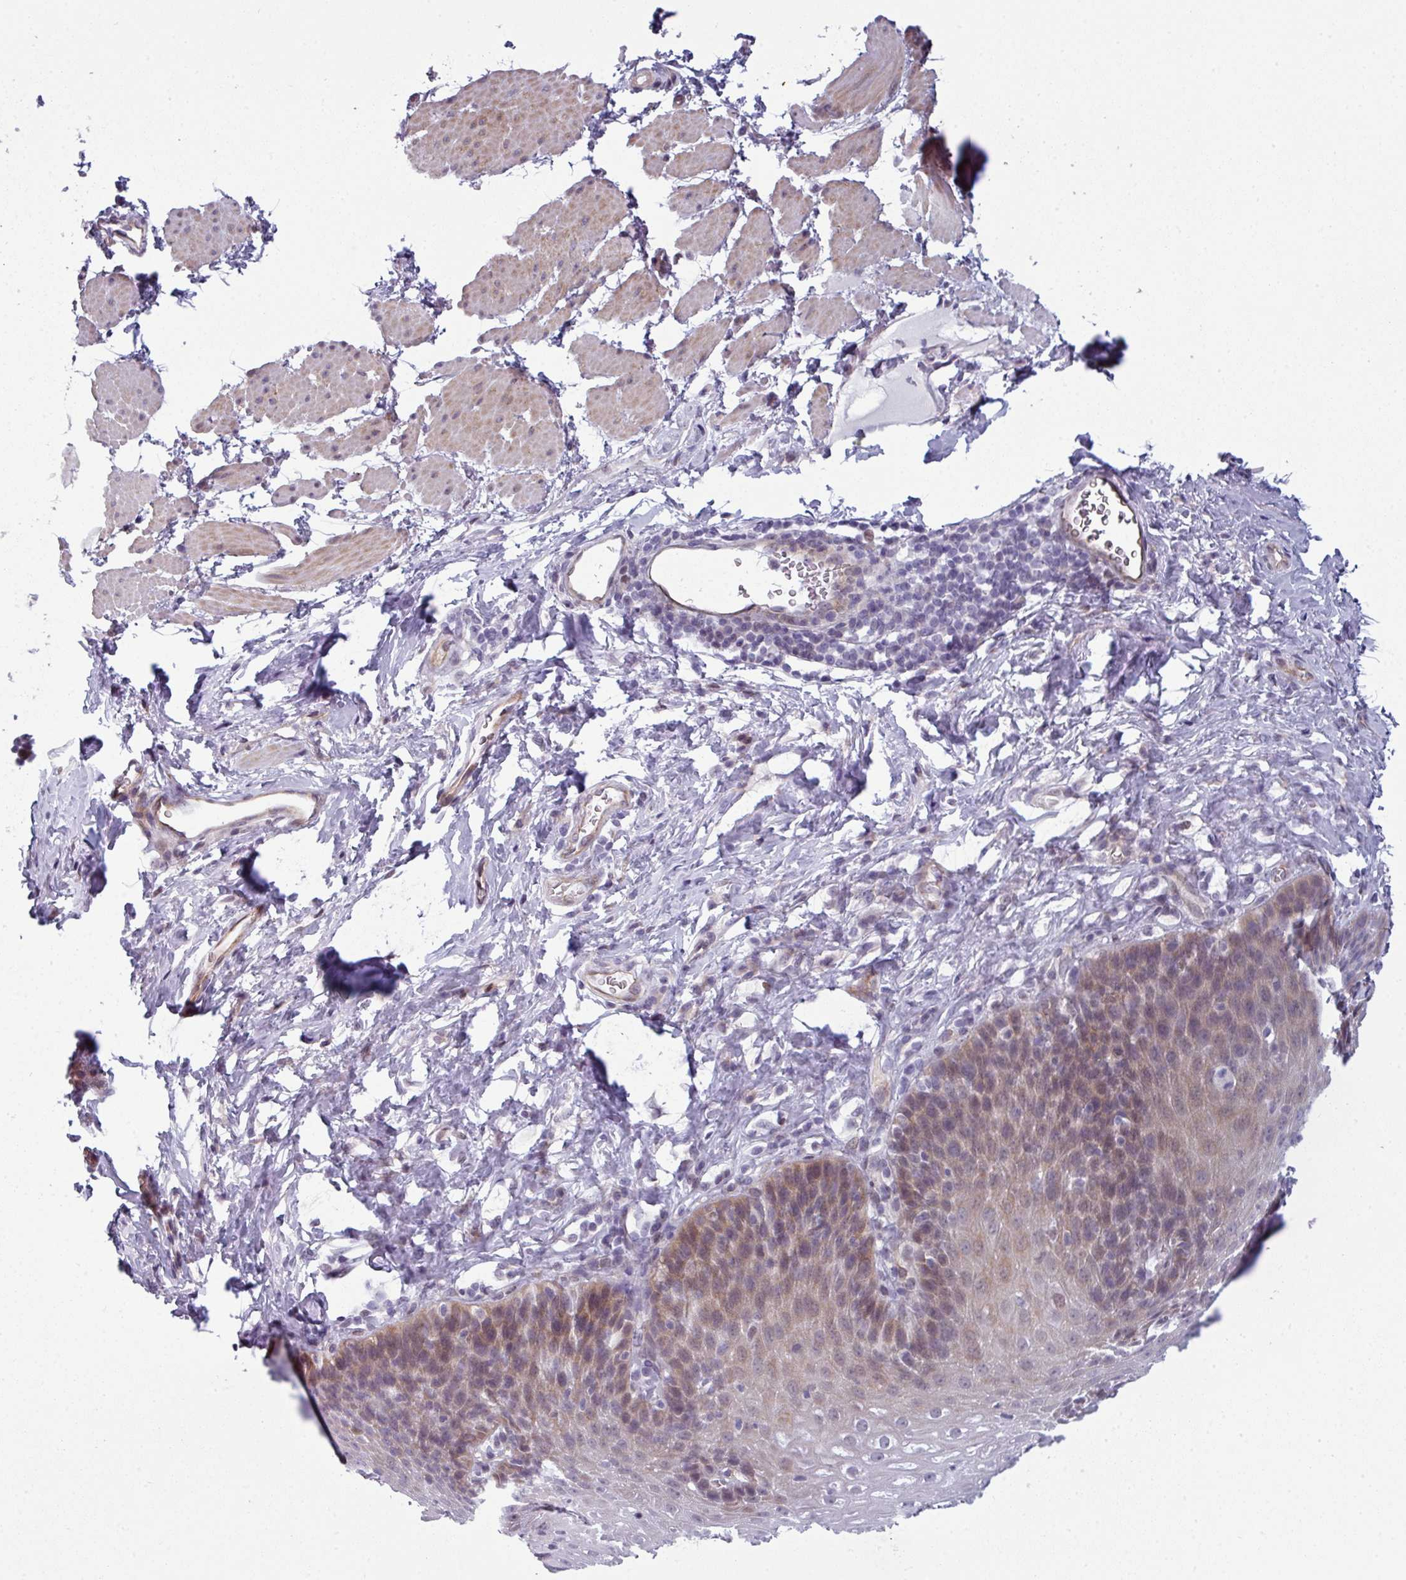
{"staining": {"intensity": "moderate", "quantity": "25%-75%", "location": "cytoplasmic/membranous"}, "tissue": "esophagus", "cell_type": "Squamous epithelial cells", "image_type": "normal", "snomed": [{"axis": "morphology", "description": "Normal tissue, NOS"}, {"axis": "topography", "description": "Esophagus"}], "caption": "Protein staining of benign esophagus reveals moderate cytoplasmic/membranous staining in approximately 25%-75% of squamous epithelial cells.", "gene": "PRAMEF12", "patient": {"sex": "female", "age": 61}}